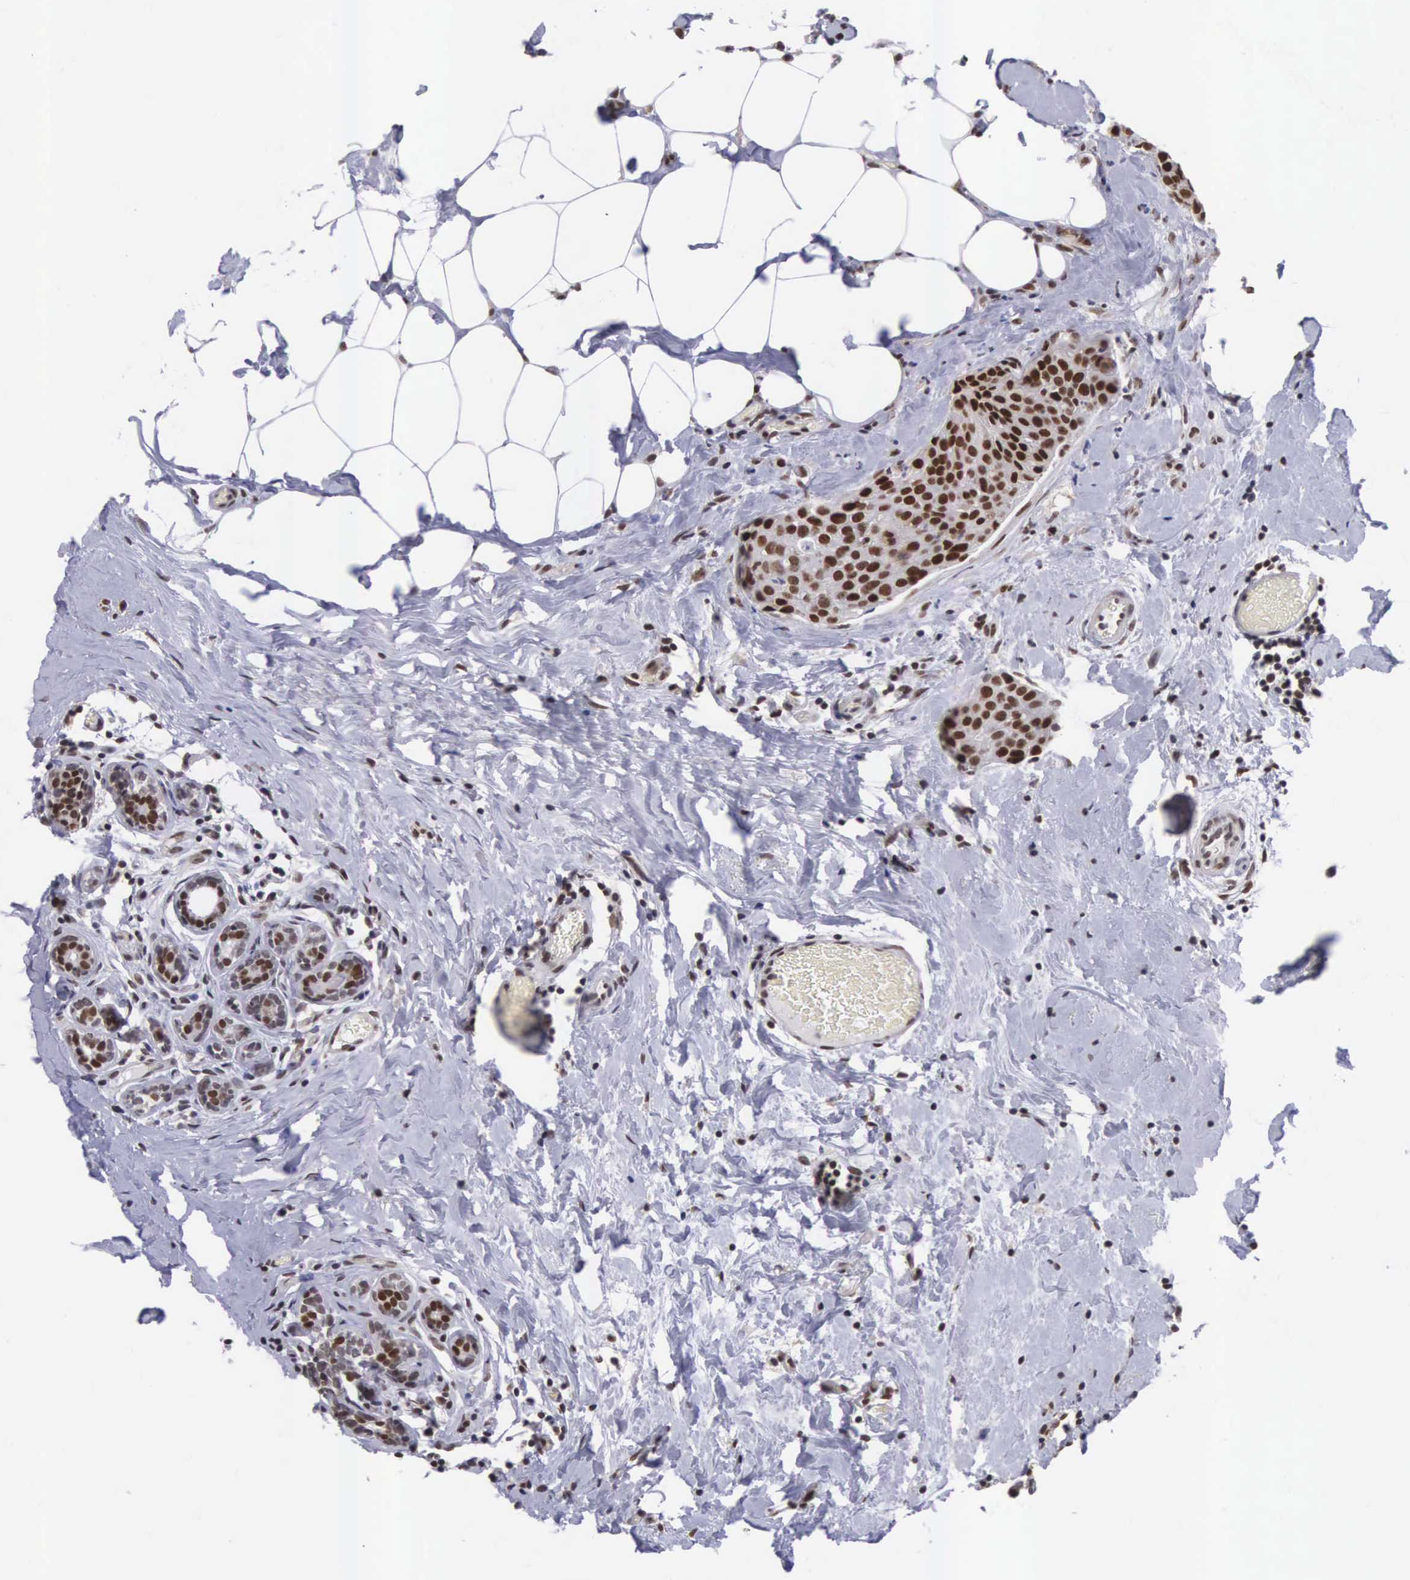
{"staining": {"intensity": "moderate", "quantity": ">75%", "location": "nuclear"}, "tissue": "breast cancer", "cell_type": "Tumor cells", "image_type": "cancer", "snomed": [{"axis": "morphology", "description": "Duct carcinoma"}, {"axis": "topography", "description": "Breast"}], "caption": "Invasive ductal carcinoma (breast) stained for a protein exhibits moderate nuclear positivity in tumor cells.", "gene": "ZNF275", "patient": {"sex": "female", "age": 45}}